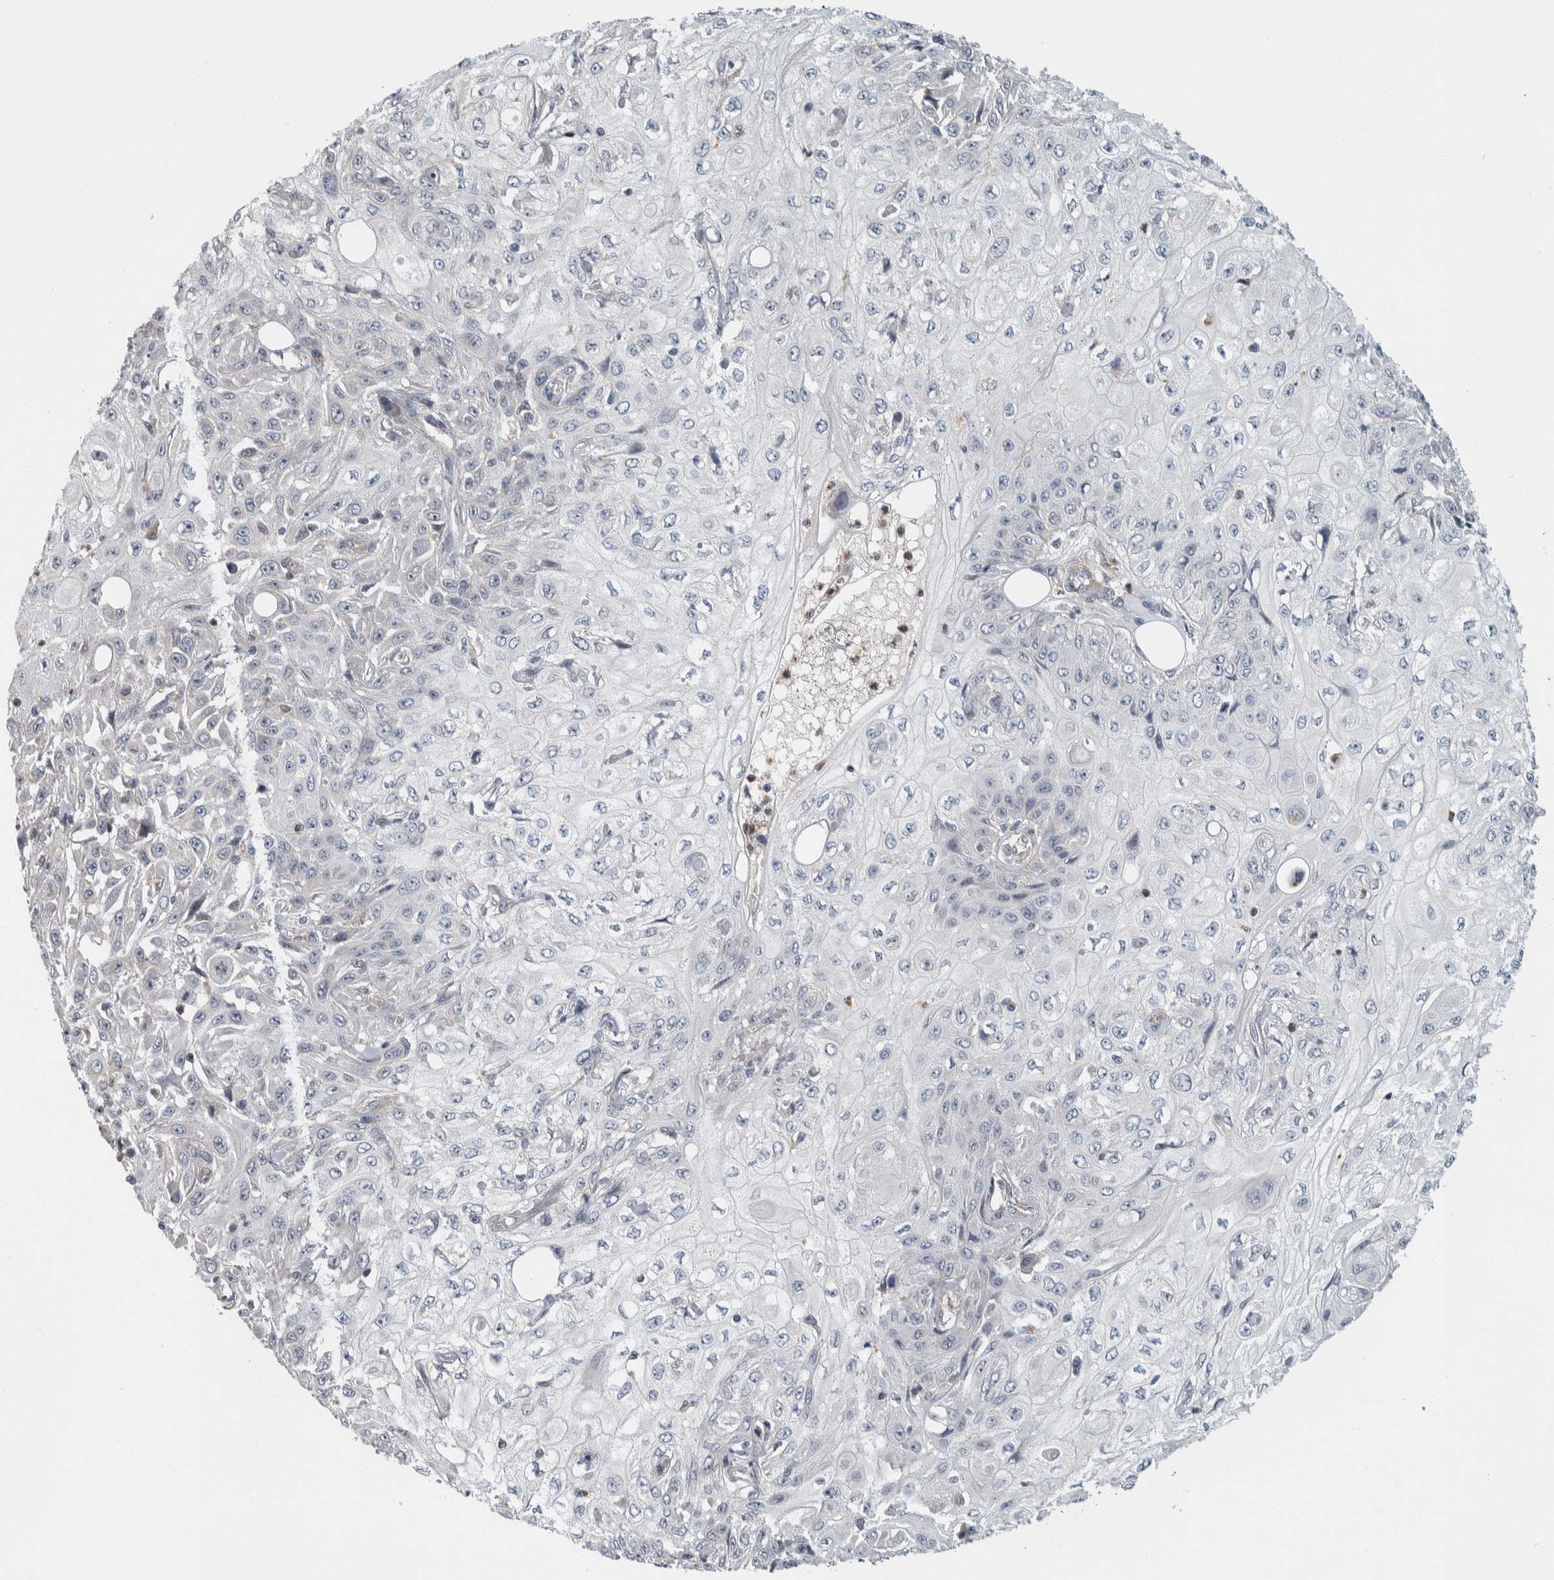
{"staining": {"intensity": "negative", "quantity": "none", "location": "none"}, "tissue": "skin cancer", "cell_type": "Tumor cells", "image_type": "cancer", "snomed": [{"axis": "morphology", "description": "Squamous cell carcinoma, NOS"}, {"axis": "morphology", "description": "Squamous cell carcinoma, metastatic, NOS"}, {"axis": "topography", "description": "Skin"}, {"axis": "topography", "description": "Lymph node"}], "caption": "Skin cancer (metastatic squamous cell carcinoma) stained for a protein using immunohistochemistry (IHC) exhibits no expression tumor cells.", "gene": "KCNJ3", "patient": {"sex": "male", "age": 75}}